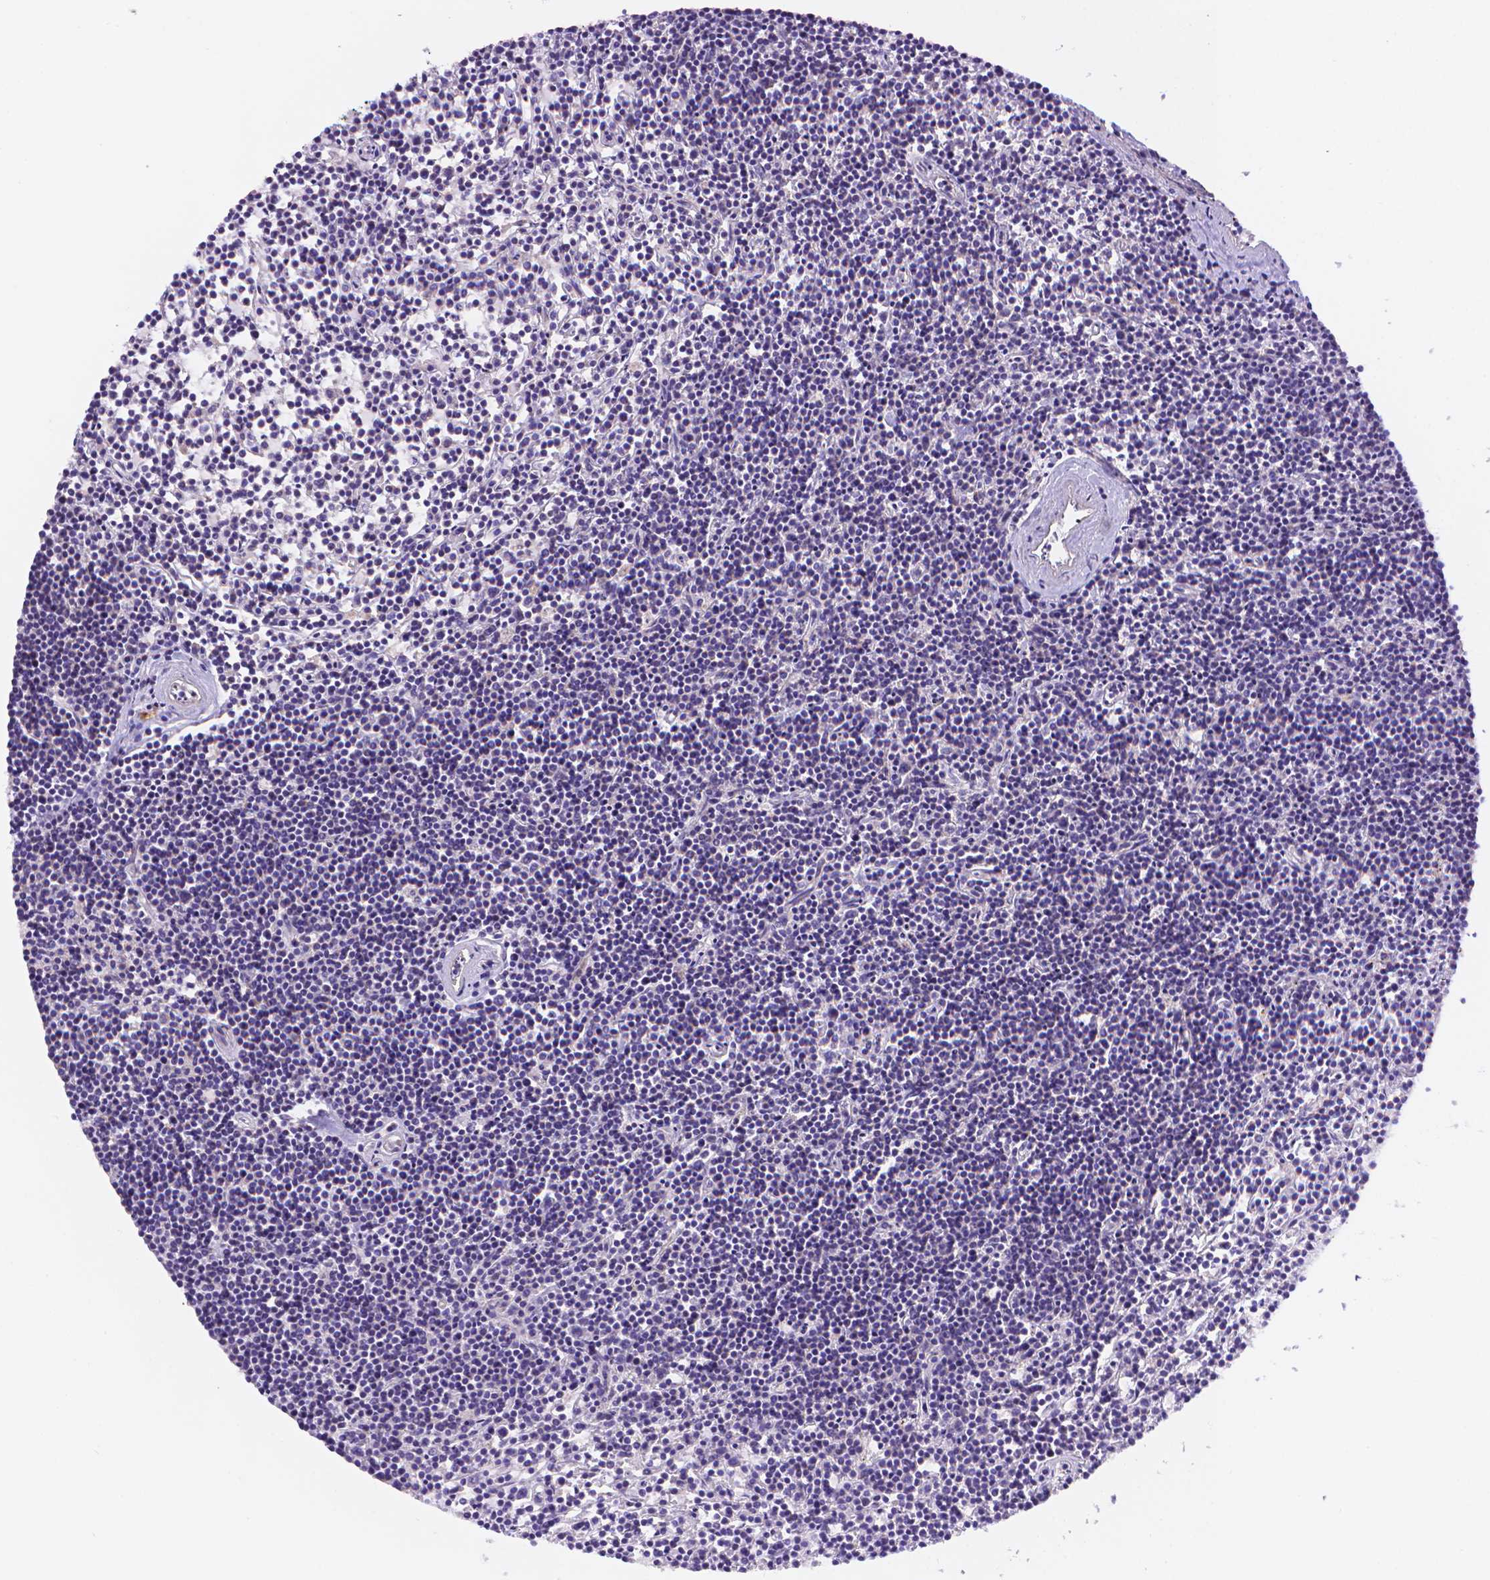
{"staining": {"intensity": "negative", "quantity": "none", "location": "none"}, "tissue": "lymphoma", "cell_type": "Tumor cells", "image_type": "cancer", "snomed": [{"axis": "morphology", "description": "Malignant lymphoma, non-Hodgkin's type, Low grade"}, {"axis": "topography", "description": "Spleen"}], "caption": "Lymphoma was stained to show a protein in brown. There is no significant positivity in tumor cells. (Brightfield microscopy of DAB immunohistochemistry at high magnification).", "gene": "CYYR1", "patient": {"sex": "female", "age": 19}}